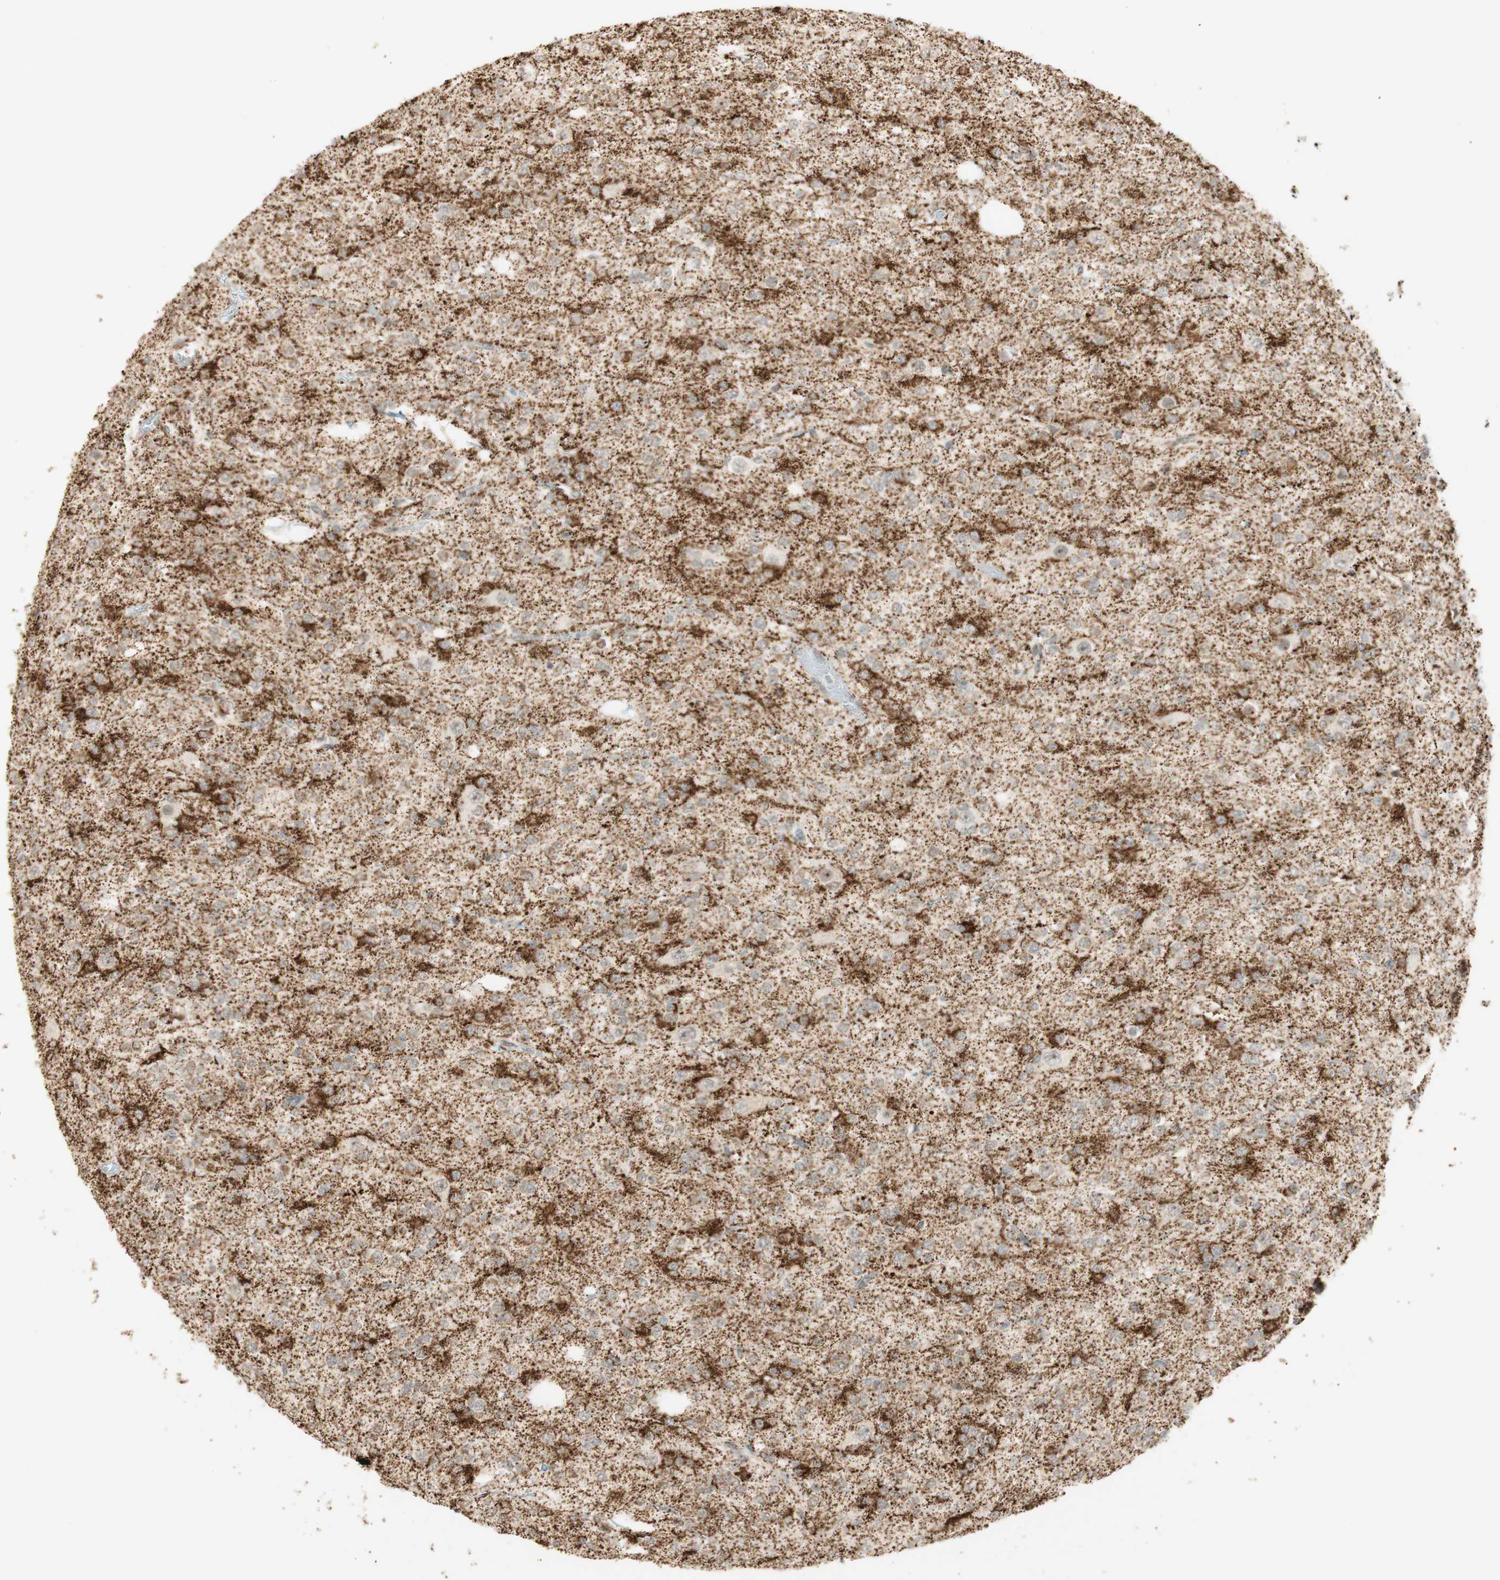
{"staining": {"intensity": "strong", "quantity": "25%-75%", "location": "cytoplasmic/membranous"}, "tissue": "glioma", "cell_type": "Tumor cells", "image_type": "cancer", "snomed": [{"axis": "morphology", "description": "Glioma, malignant, Low grade"}, {"axis": "topography", "description": "Brain"}], "caption": "Tumor cells display strong cytoplasmic/membranous positivity in about 25%-75% of cells in malignant glioma (low-grade).", "gene": "ZNF782", "patient": {"sex": "male", "age": 38}}